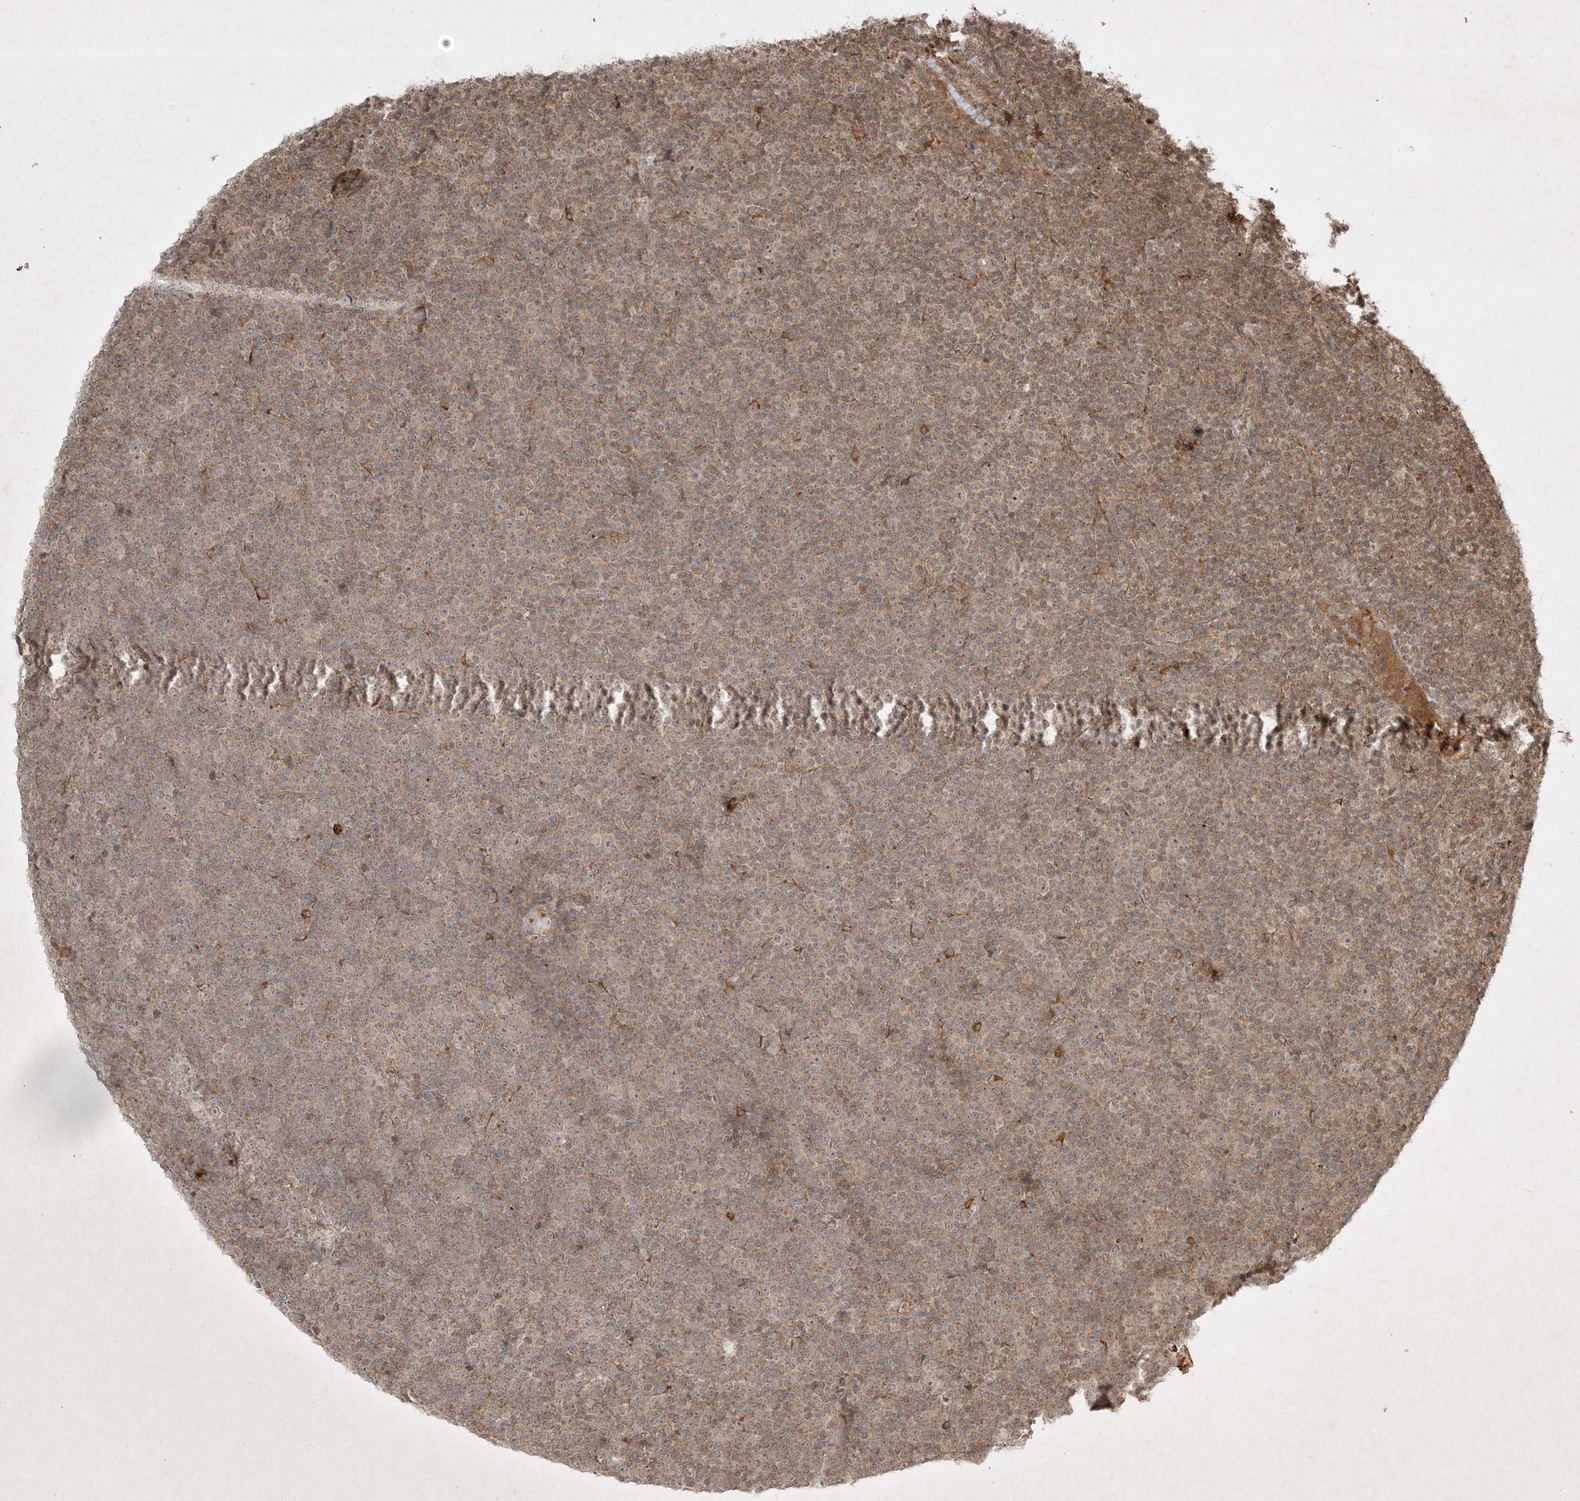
{"staining": {"intensity": "weak", "quantity": "25%-75%", "location": "cytoplasmic/membranous"}, "tissue": "lymphoma", "cell_type": "Tumor cells", "image_type": "cancer", "snomed": [{"axis": "morphology", "description": "Malignant lymphoma, non-Hodgkin's type, Low grade"}, {"axis": "topography", "description": "Lymph node"}], "caption": "This is an image of IHC staining of lymphoma, which shows weak staining in the cytoplasmic/membranous of tumor cells.", "gene": "PTK6", "patient": {"sex": "female", "age": 67}}